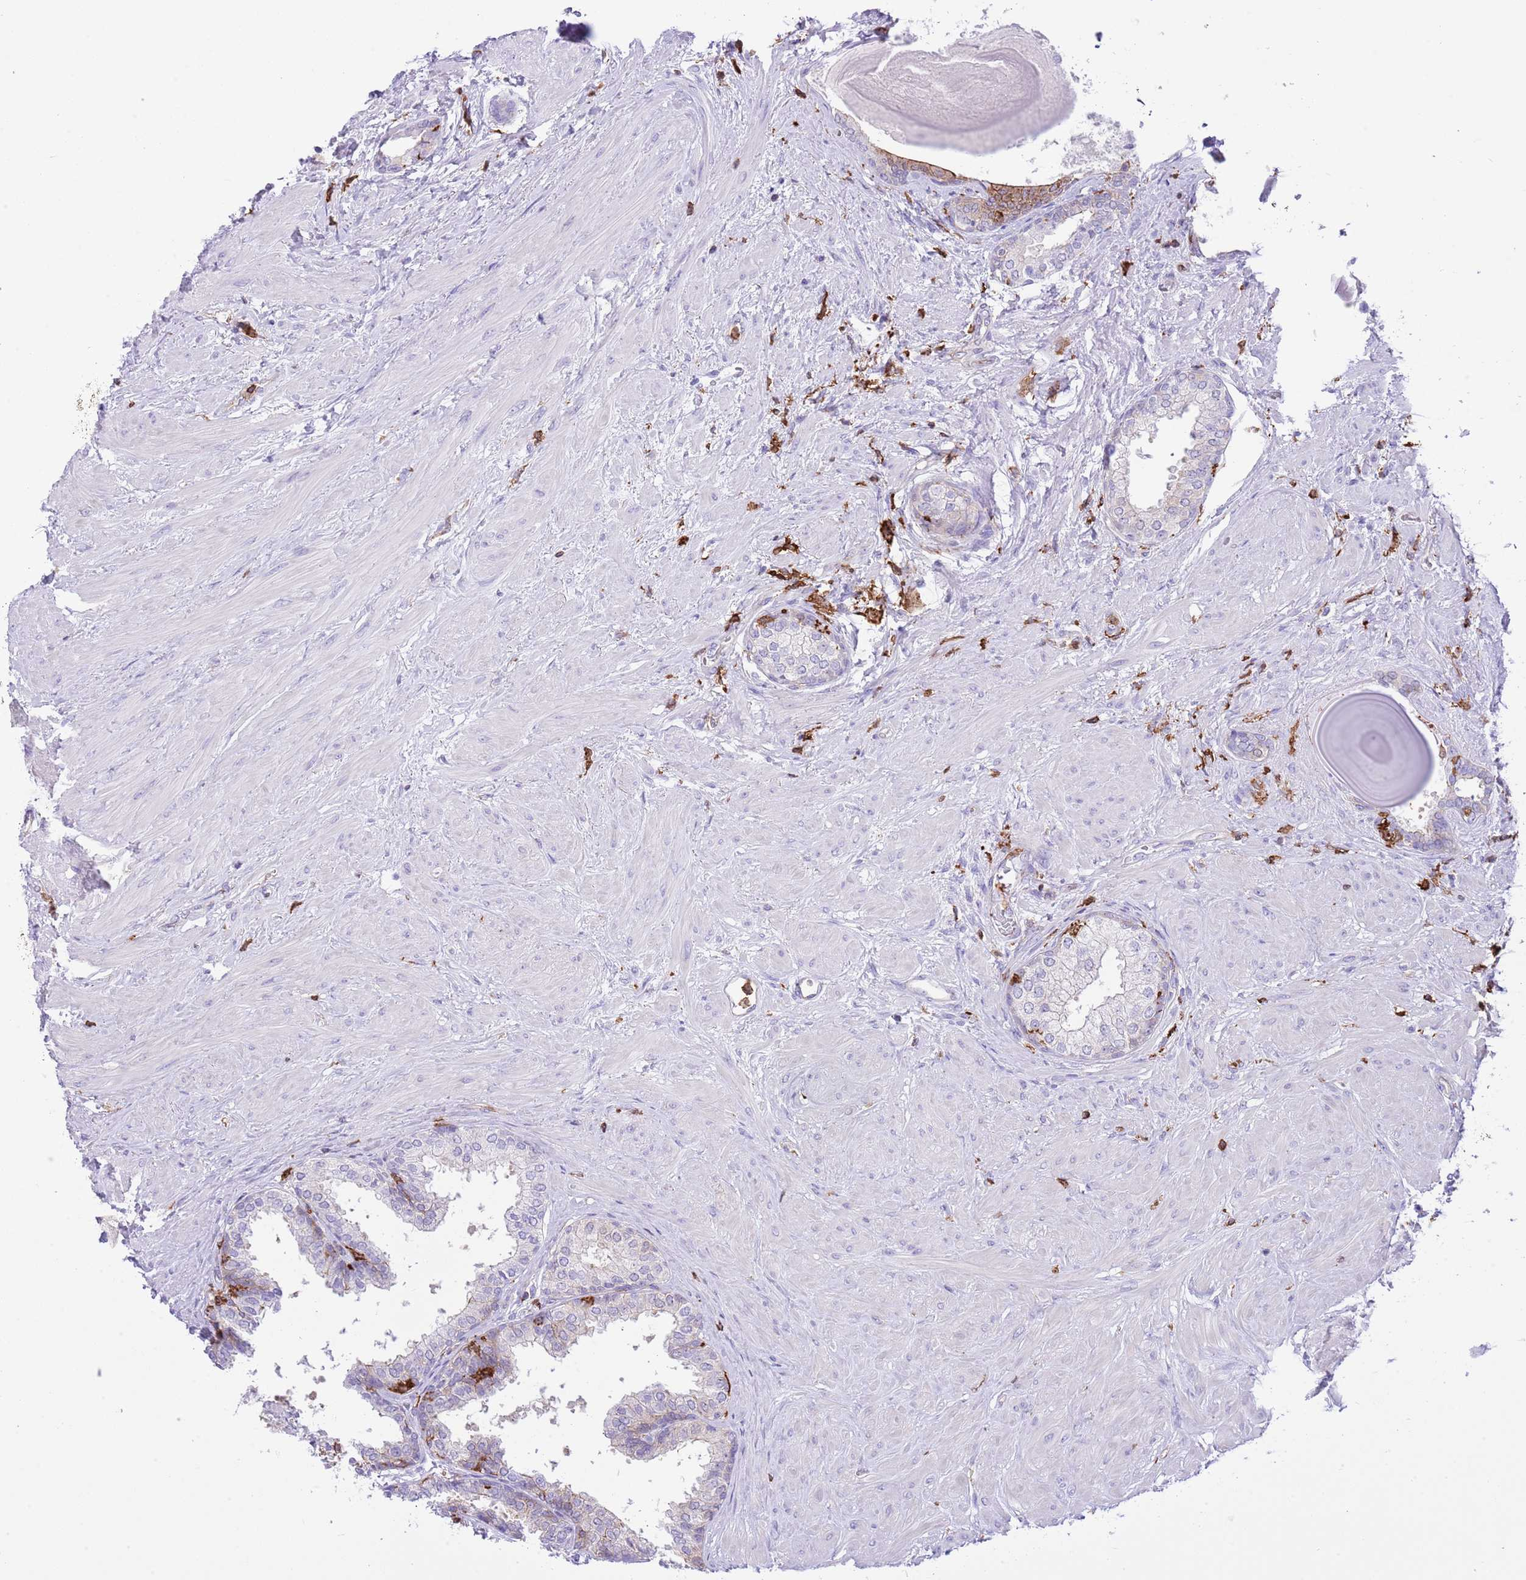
{"staining": {"intensity": "moderate", "quantity": "<25%", "location": "cytoplasmic/membranous"}, "tissue": "prostate", "cell_type": "Glandular cells", "image_type": "normal", "snomed": [{"axis": "morphology", "description": "Normal tissue, NOS"}, {"axis": "topography", "description": "Prostate"}], "caption": "A micrograph of human prostate stained for a protein reveals moderate cytoplasmic/membranous brown staining in glandular cells.", "gene": "EFHD2", "patient": {"sex": "male", "age": 48}}